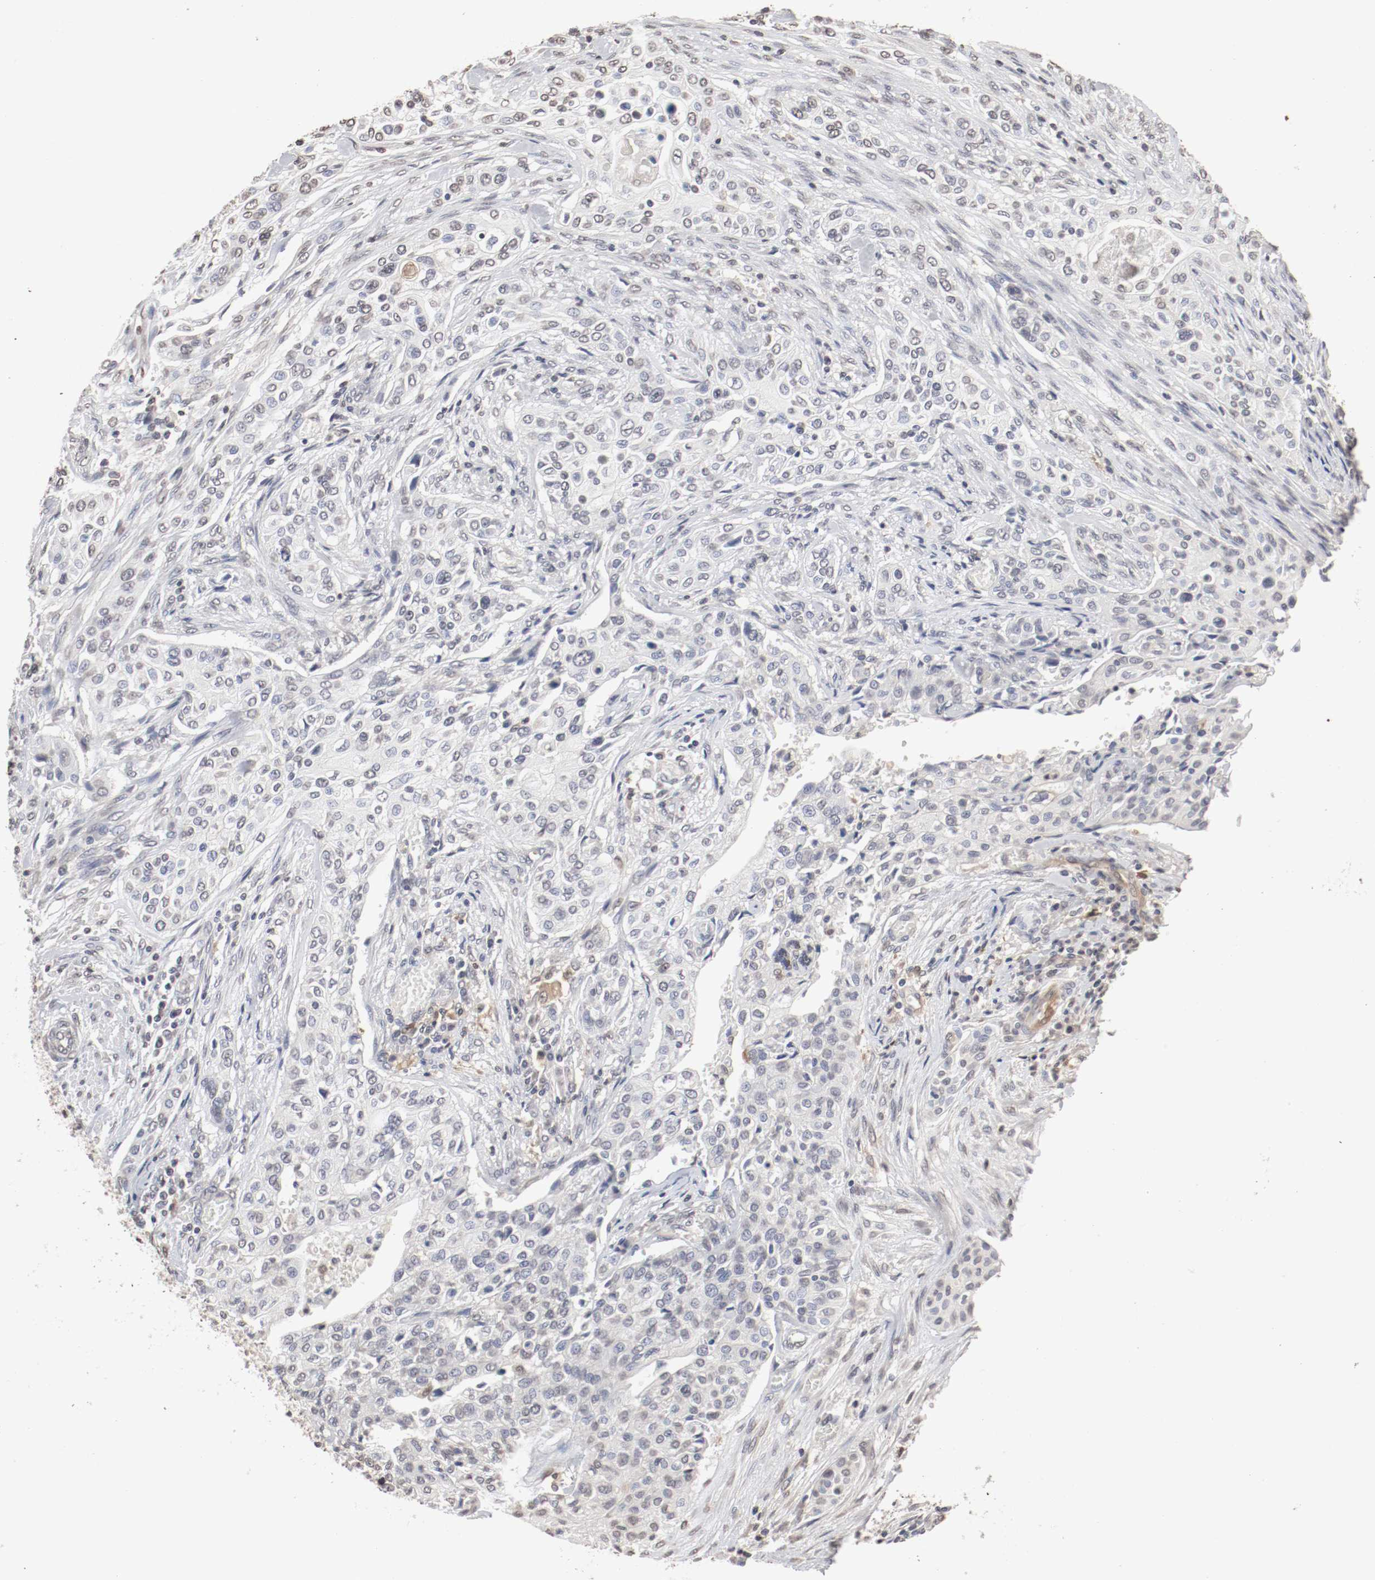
{"staining": {"intensity": "weak", "quantity": "<25%", "location": "nuclear"}, "tissue": "urothelial cancer", "cell_type": "Tumor cells", "image_type": "cancer", "snomed": [{"axis": "morphology", "description": "Urothelial carcinoma, High grade"}, {"axis": "topography", "description": "Urinary bladder"}], "caption": "A high-resolution micrograph shows immunohistochemistry (IHC) staining of urothelial carcinoma (high-grade), which reveals no significant expression in tumor cells.", "gene": "WASL", "patient": {"sex": "male", "age": 74}}